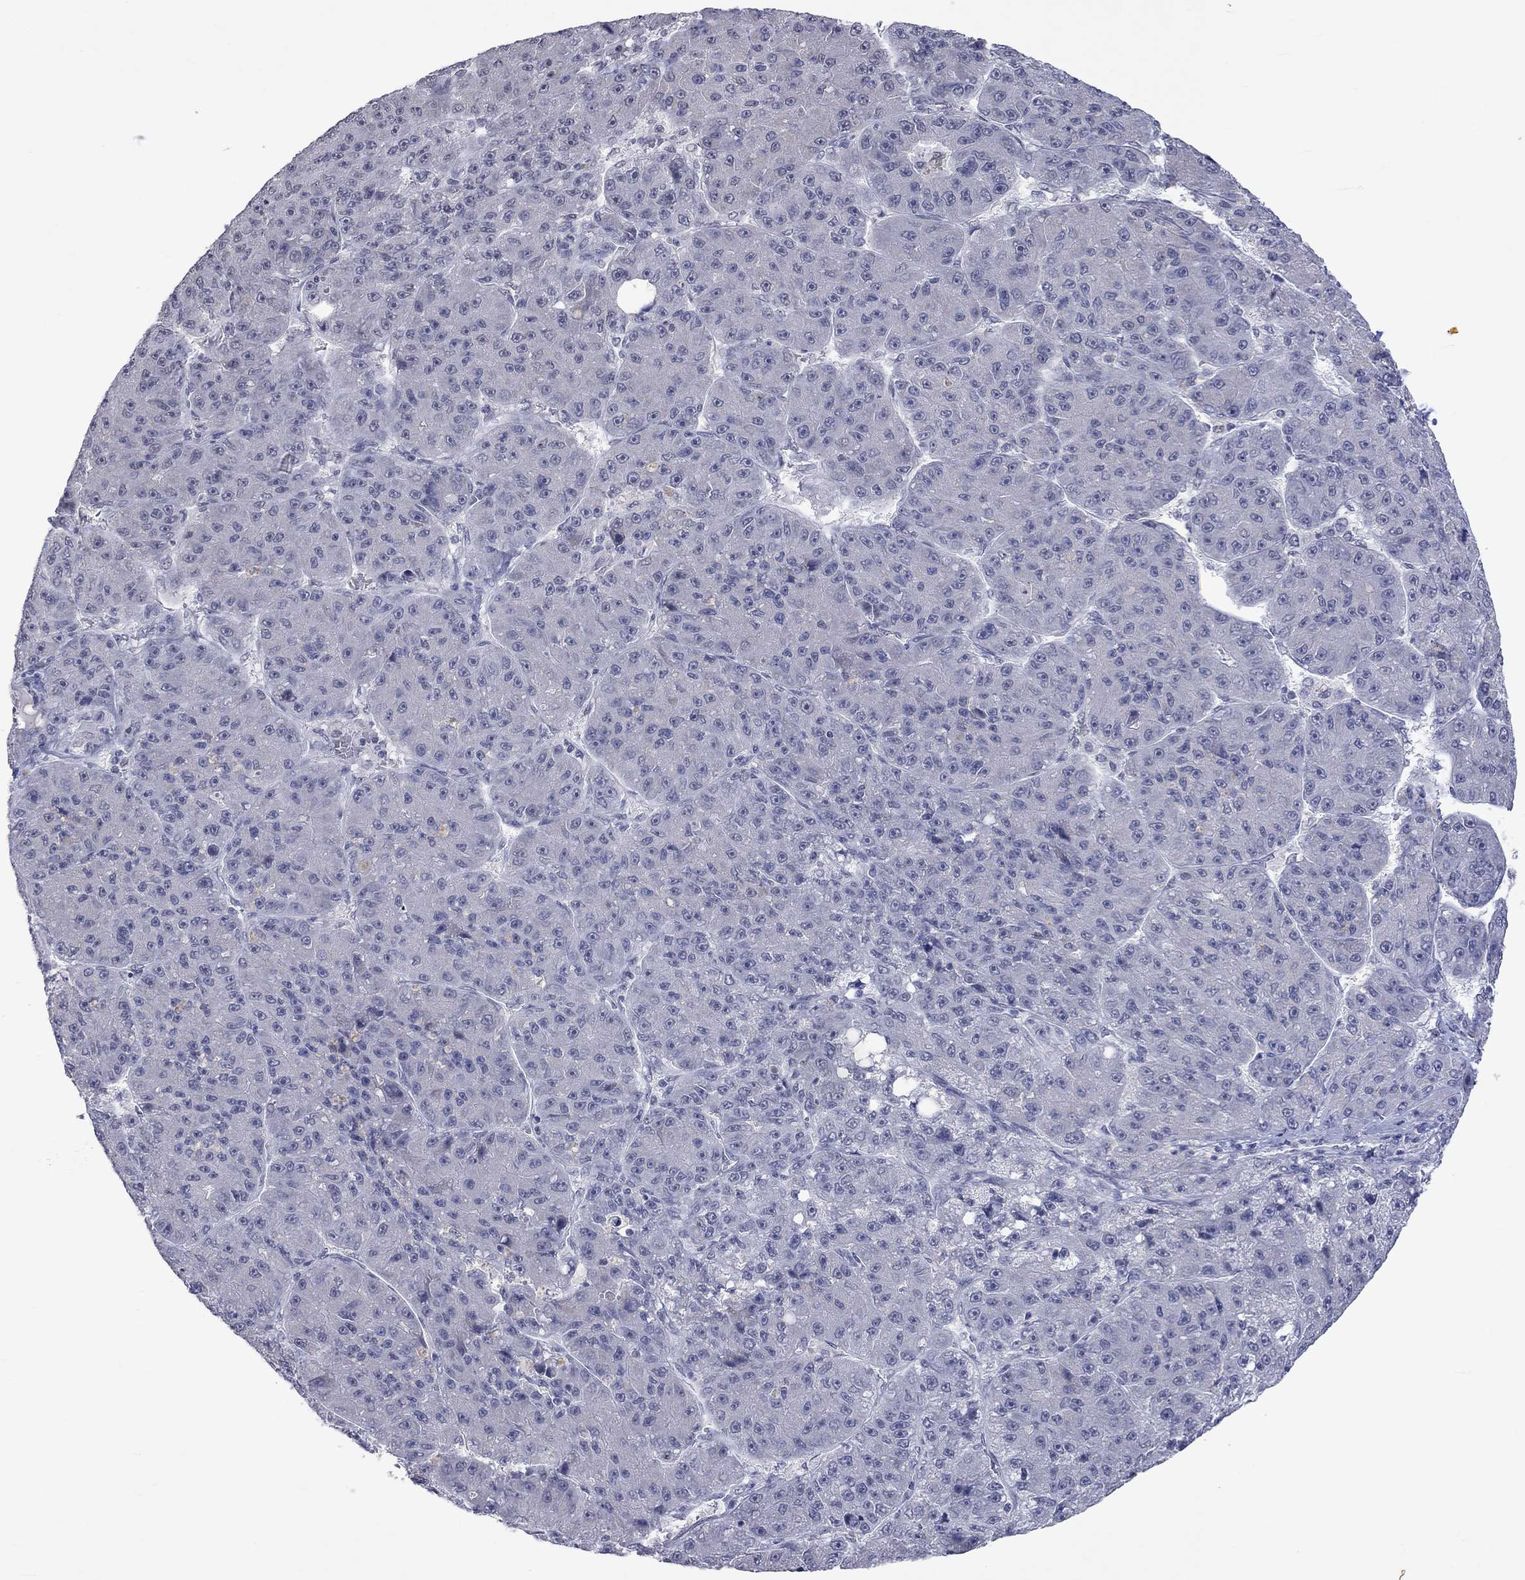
{"staining": {"intensity": "negative", "quantity": "none", "location": "none"}, "tissue": "liver cancer", "cell_type": "Tumor cells", "image_type": "cancer", "snomed": [{"axis": "morphology", "description": "Carcinoma, Hepatocellular, NOS"}, {"axis": "topography", "description": "Liver"}], "caption": "An image of human hepatocellular carcinoma (liver) is negative for staining in tumor cells.", "gene": "TMEM143", "patient": {"sex": "male", "age": 67}}